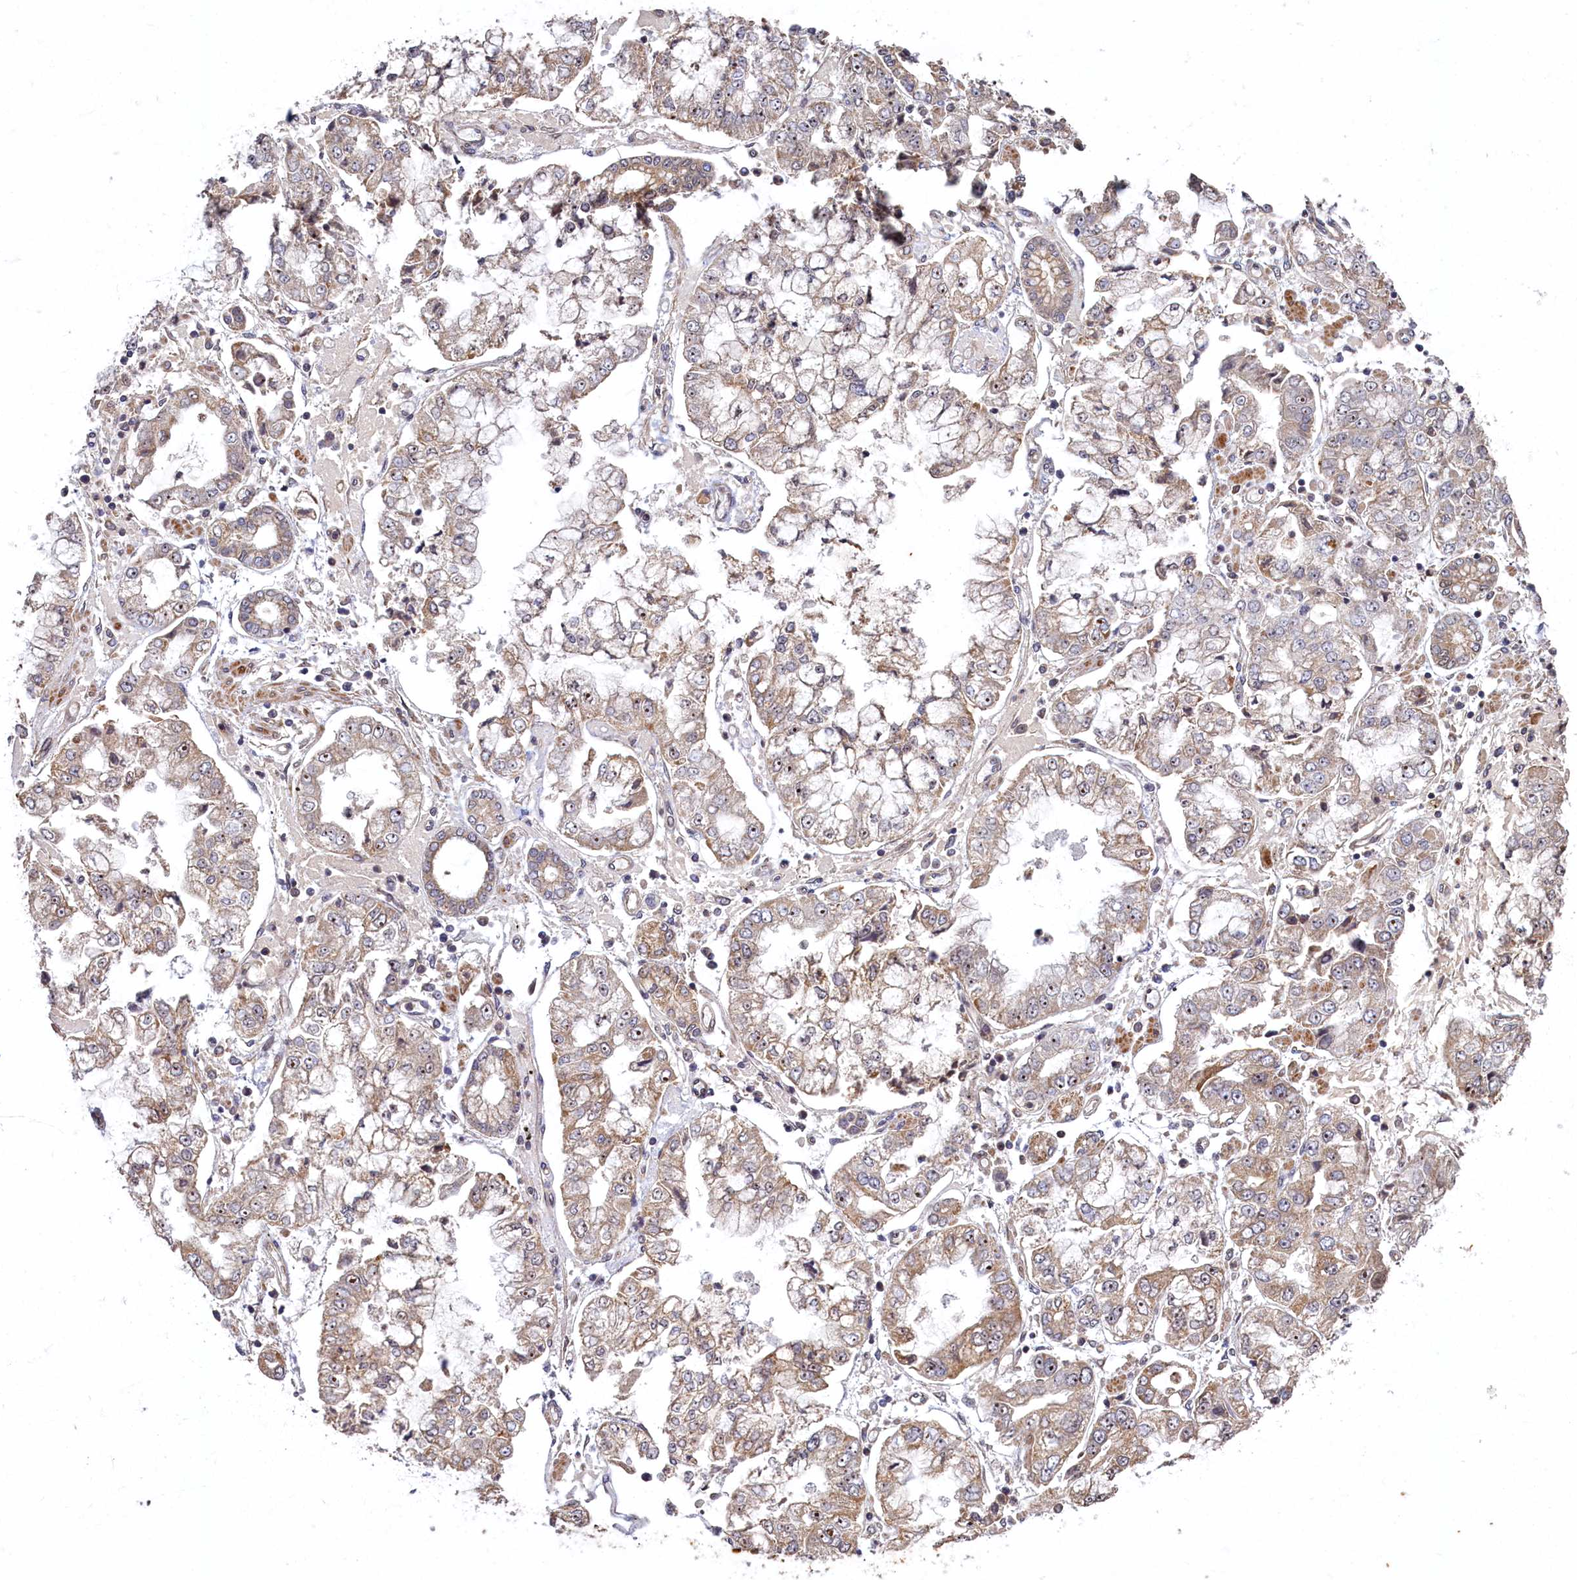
{"staining": {"intensity": "weak", "quantity": "25%-75%", "location": "cytoplasmic/membranous"}, "tissue": "stomach cancer", "cell_type": "Tumor cells", "image_type": "cancer", "snomed": [{"axis": "morphology", "description": "Adenocarcinoma, NOS"}, {"axis": "topography", "description": "Stomach"}], "caption": "Approximately 25%-75% of tumor cells in human stomach adenocarcinoma display weak cytoplasmic/membranous protein expression as visualized by brown immunohistochemical staining.", "gene": "CEP20", "patient": {"sex": "male", "age": 76}}